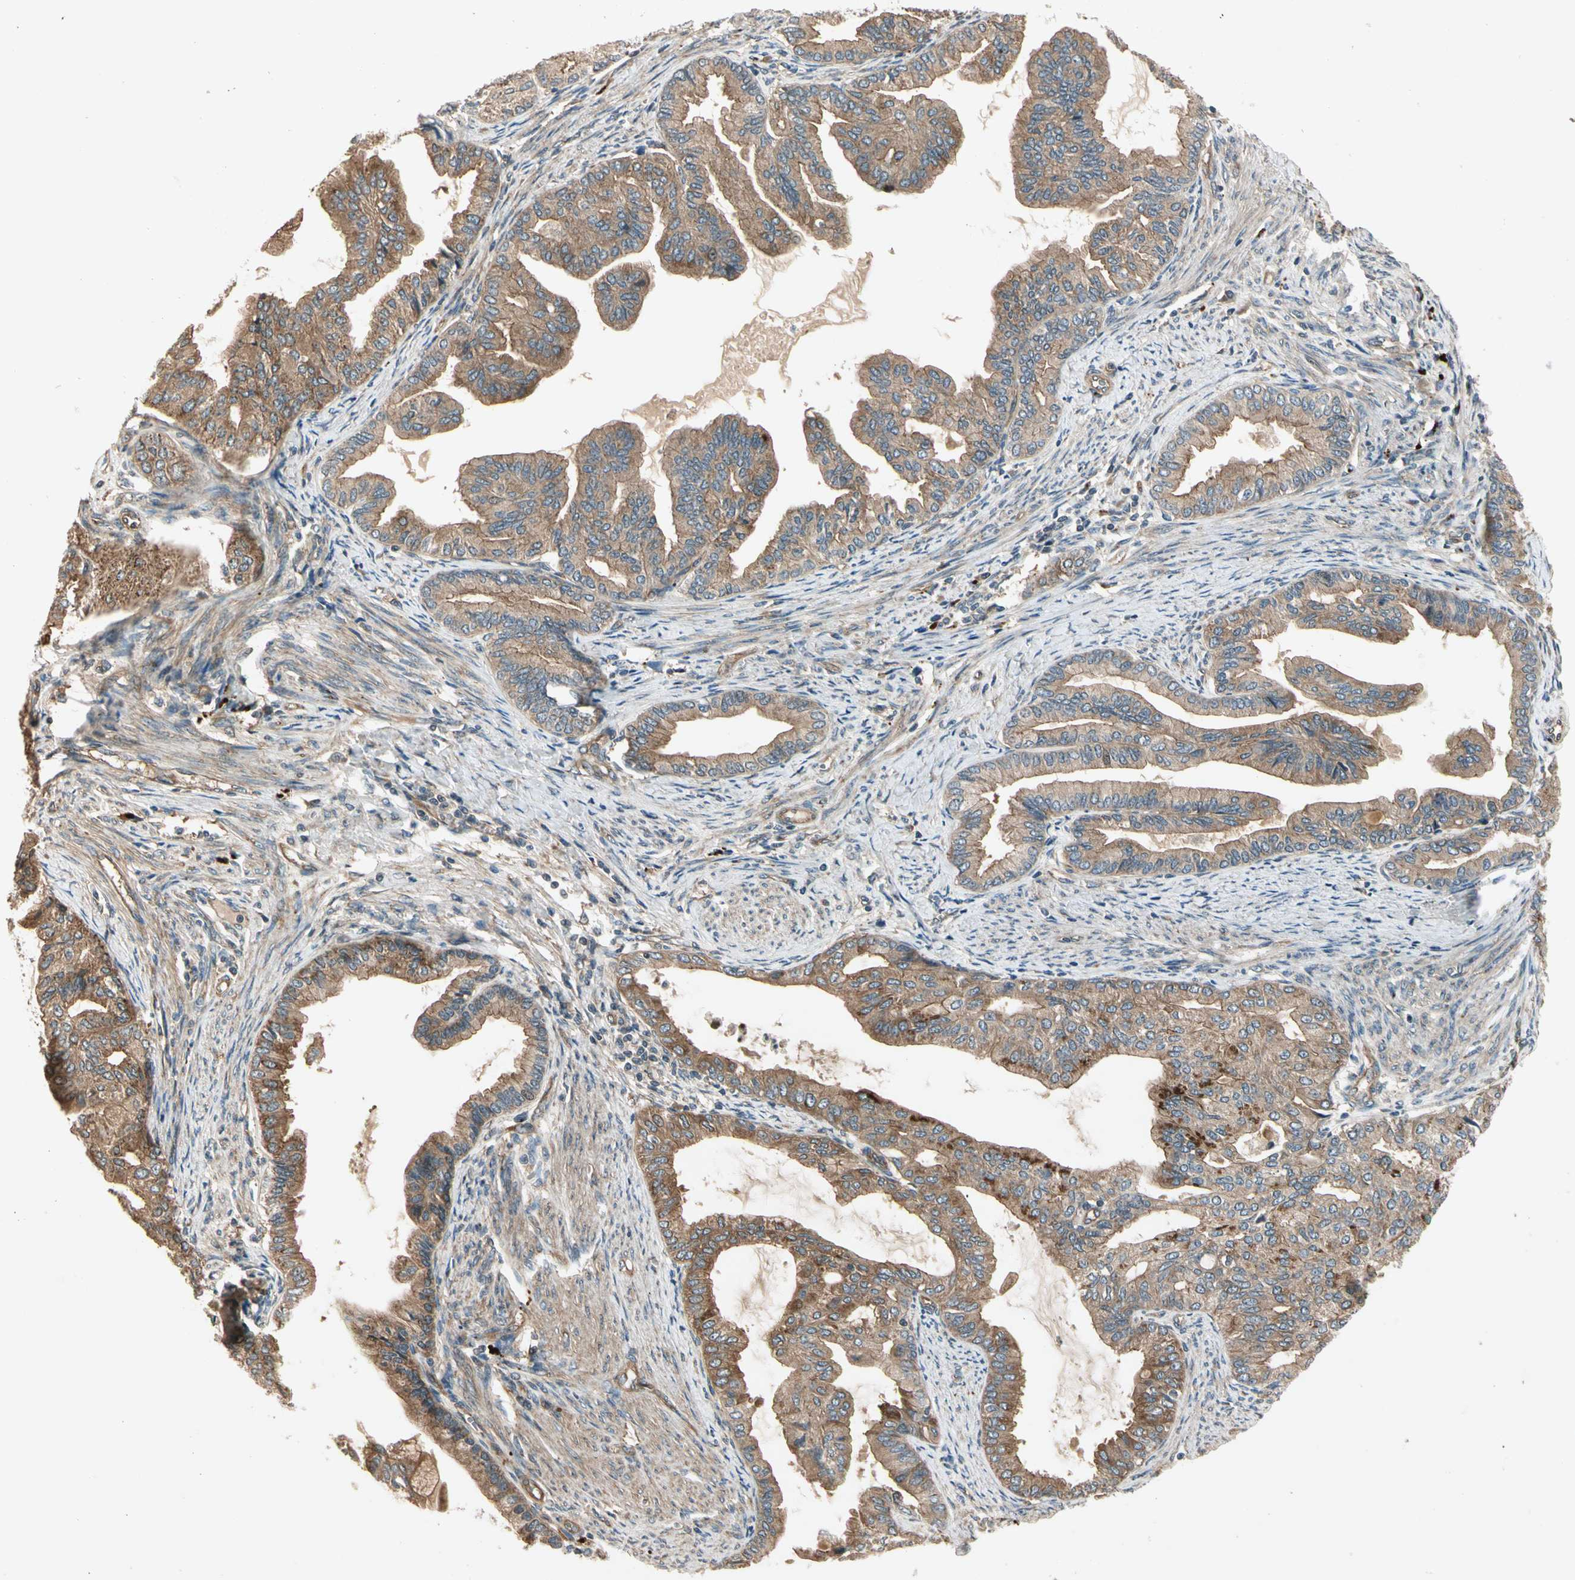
{"staining": {"intensity": "weak", "quantity": ">75%", "location": "cytoplasmic/membranous"}, "tissue": "endometrial cancer", "cell_type": "Tumor cells", "image_type": "cancer", "snomed": [{"axis": "morphology", "description": "Adenocarcinoma, NOS"}, {"axis": "topography", "description": "Endometrium"}], "caption": "Weak cytoplasmic/membranous positivity is identified in about >75% of tumor cells in endometrial cancer.", "gene": "ROCK2", "patient": {"sex": "female", "age": 86}}